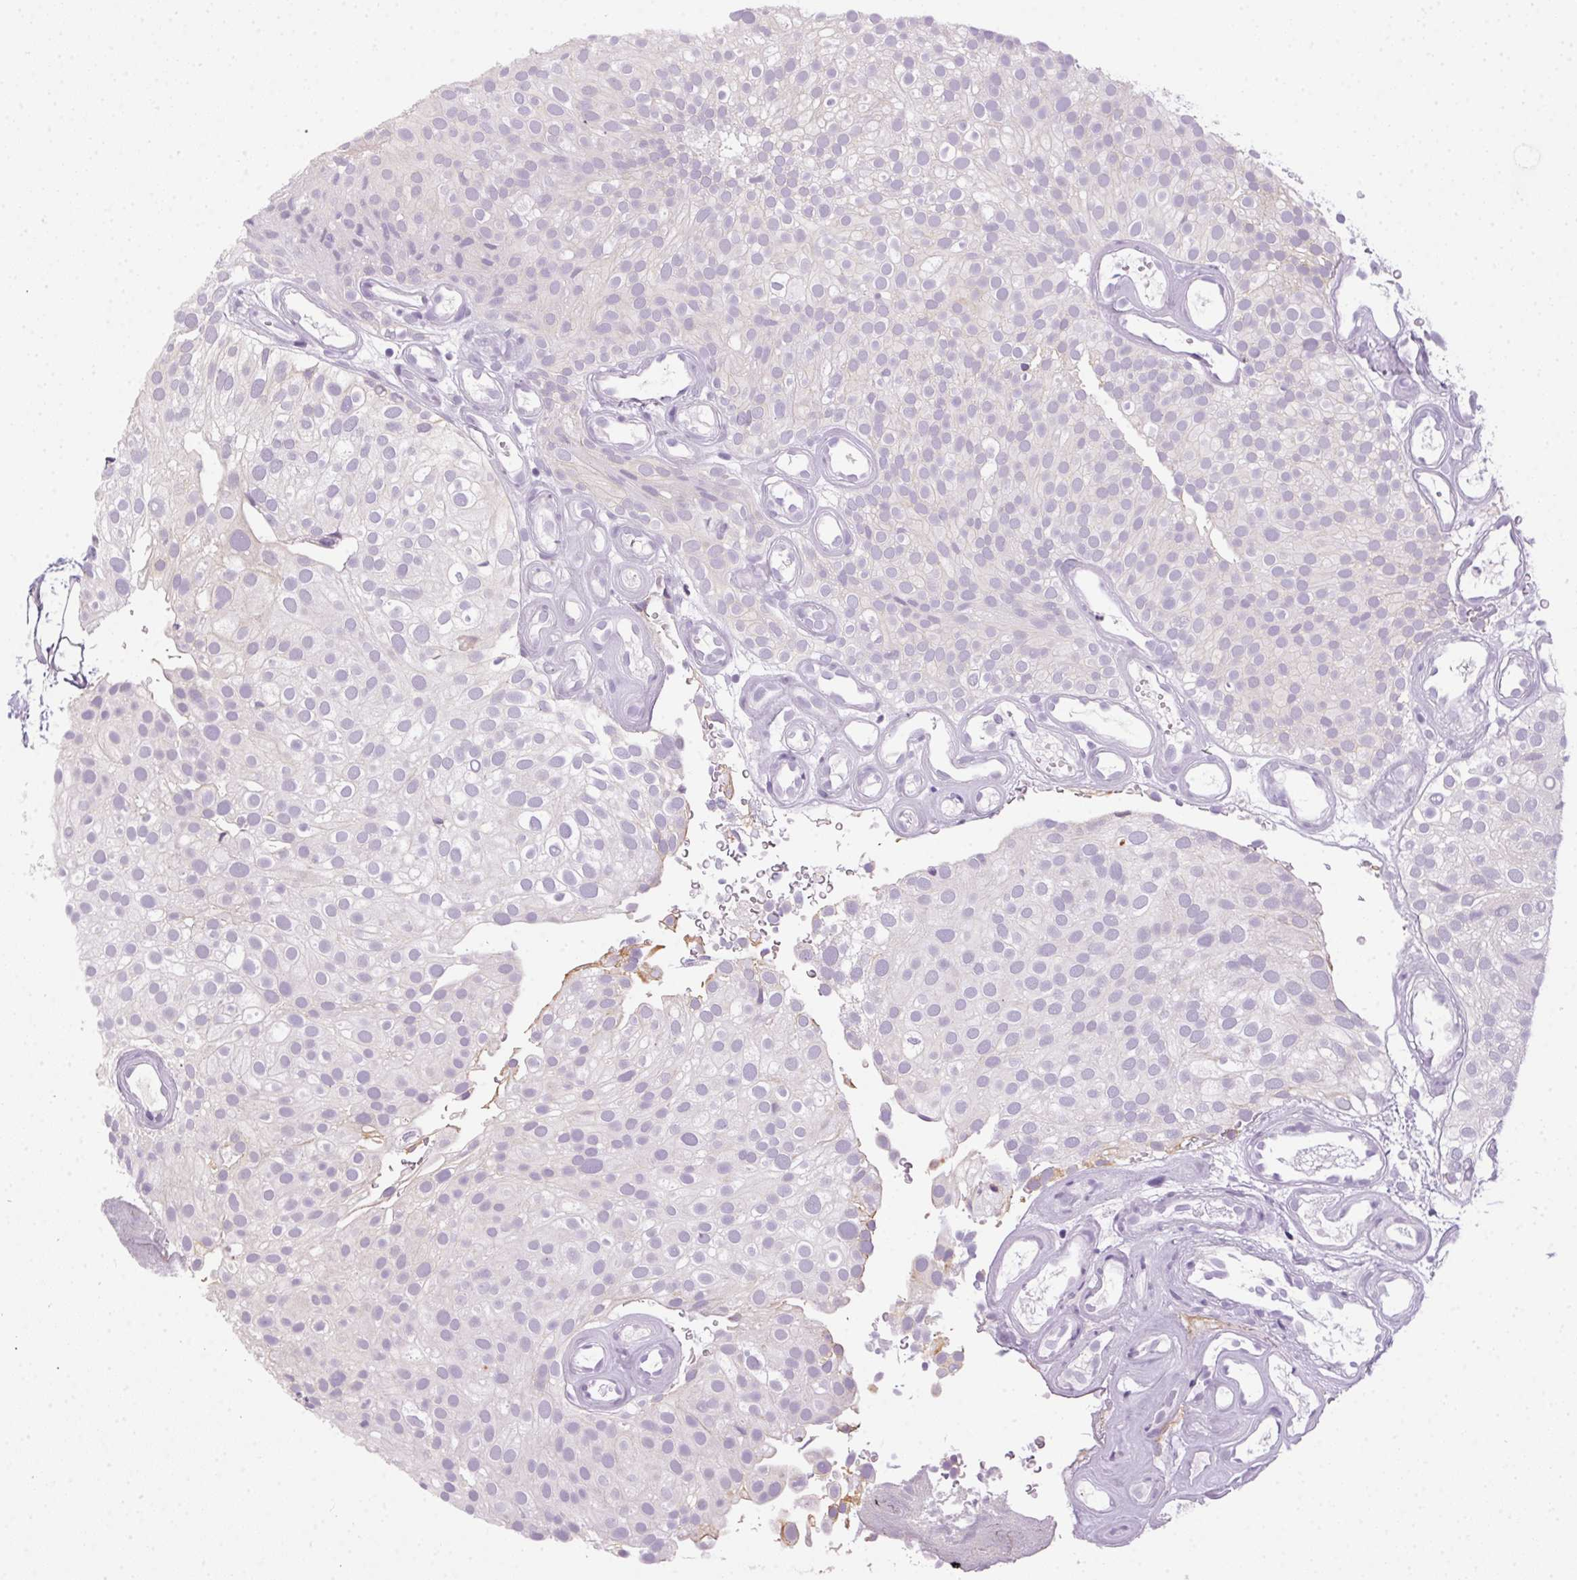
{"staining": {"intensity": "negative", "quantity": "none", "location": "none"}, "tissue": "urothelial cancer", "cell_type": "Tumor cells", "image_type": "cancer", "snomed": [{"axis": "morphology", "description": "Urothelial carcinoma, Low grade"}, {"axis": "topography", "description": "Urinary bladder"}], "caption": "A photomicrograph of urothelial carcinoma (low-grade) stained for a protein reveals no brown staining in tumor cells.", "gene": "POPDC2", "patient": {"sex": "male", "age": 78}}